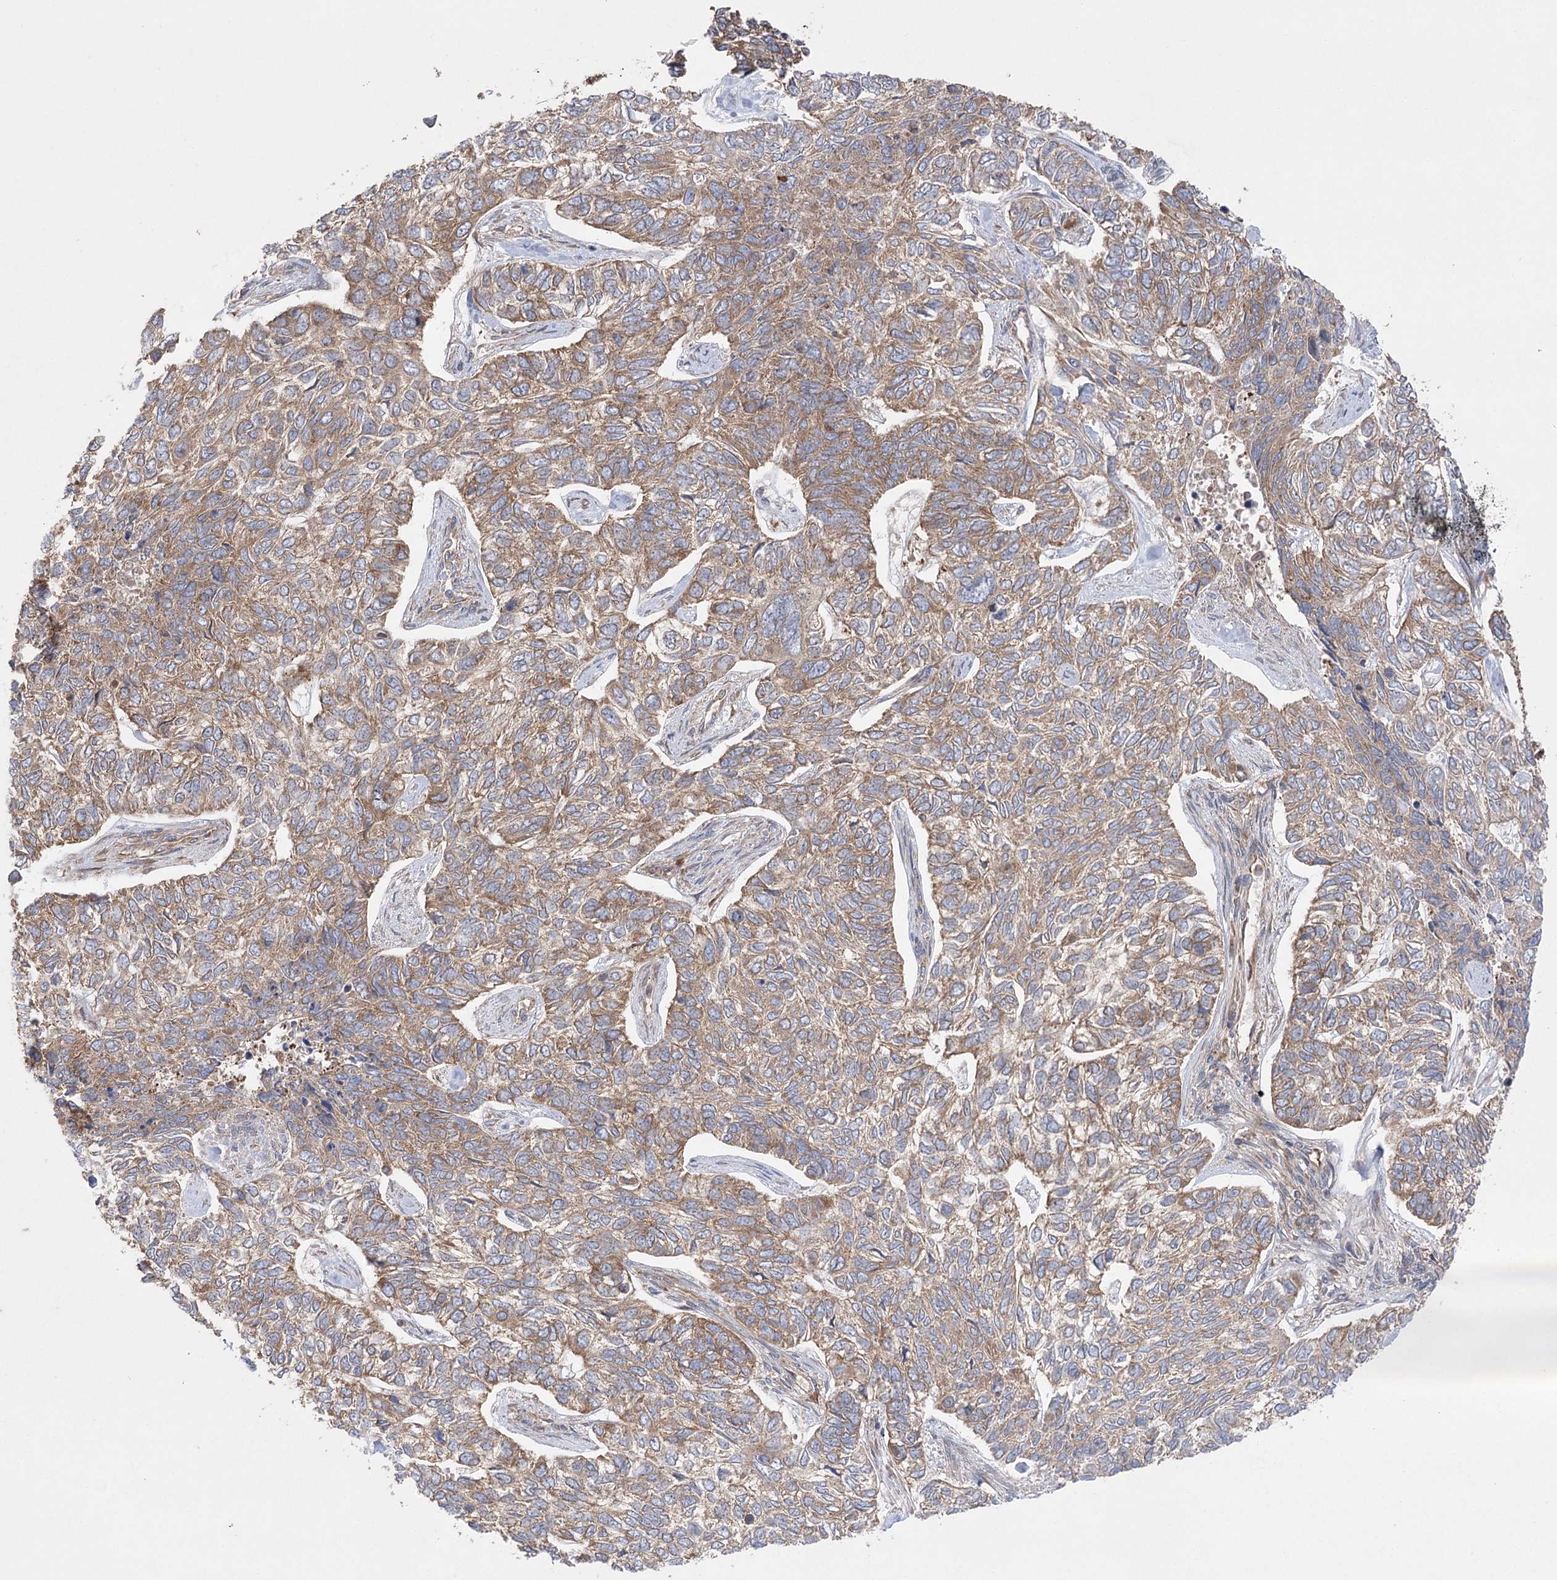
{"staining": {"intensity": "moderate", "quantity": ">75%", "location": "cytoplasmic/membranous"}, "tissue": "skin cancer", "cell_type": "Tumor cells", "image_type": "cancer", "snomed": [{"axis": "morphology", "description": "Basal cell carcinoma"}, {"axis": "topography", "description": "Skin"}], "caption": "Immunohistochemistry photomicrograph of neoplastic tissue: human skin cancer (basal cell carcinoma) stained using immunohistochemistry demonstrates medium levels of moderate protein expression localized specifically in the cytoplasmic/membranous of tumor cells, appearing as a cytoplasmic/membranous brown color.", "gene": "EIF3A", "patient": {"sex": "female", "age": 65}}